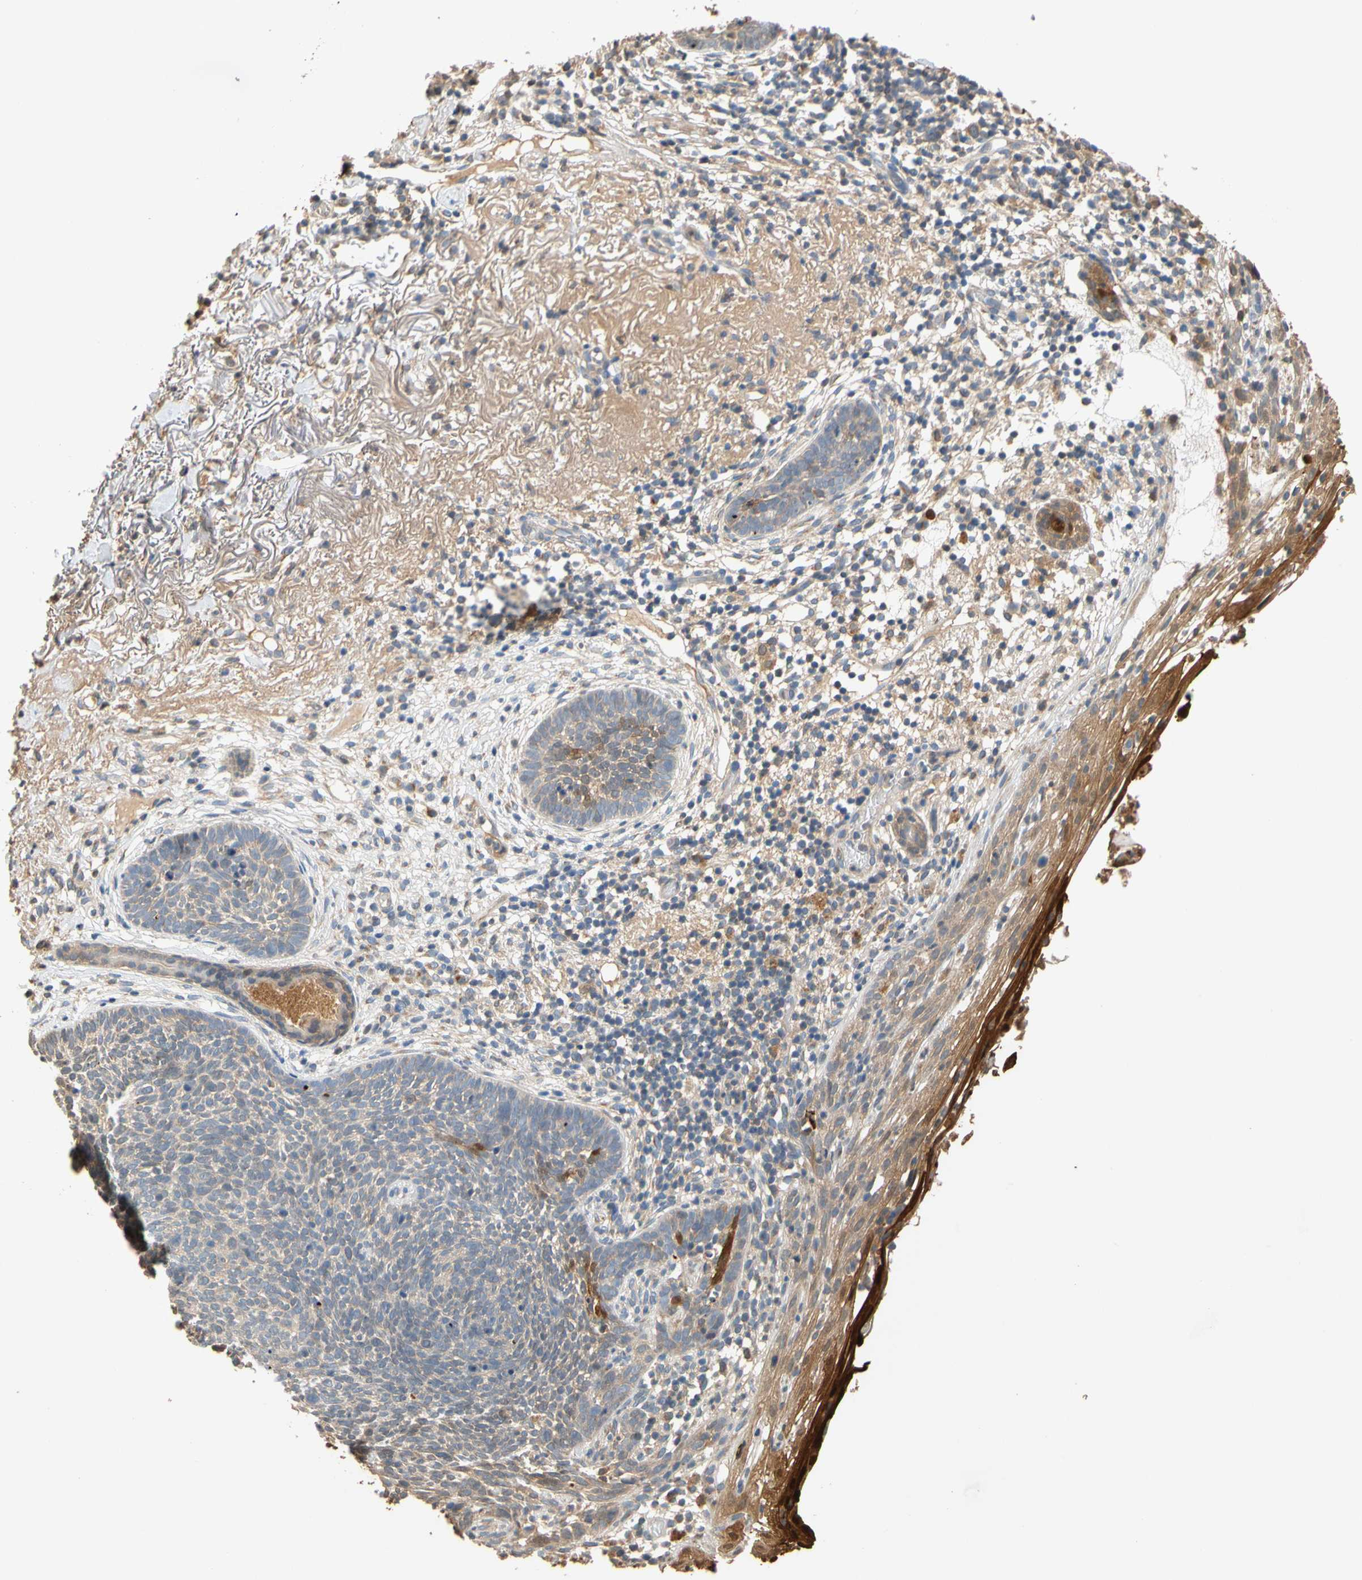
{"staining": {"intensity": "negative", "quantity": "none", "location": "none"}, "tissue": "skin cancer", "cell_type": "Tumor cells", "image_type": "cancer", "snomed": [{"axis": "morphology", "description": "Basal cell carcinoma"}, {"axis": "topography", "description": "Skin"}], "caption": "Skin cancer was stained to show a protein in brown. There is no significant expression in tumor cells.", "gene": "GPSM2", "patient": {"sex": "female", "age": 70}}